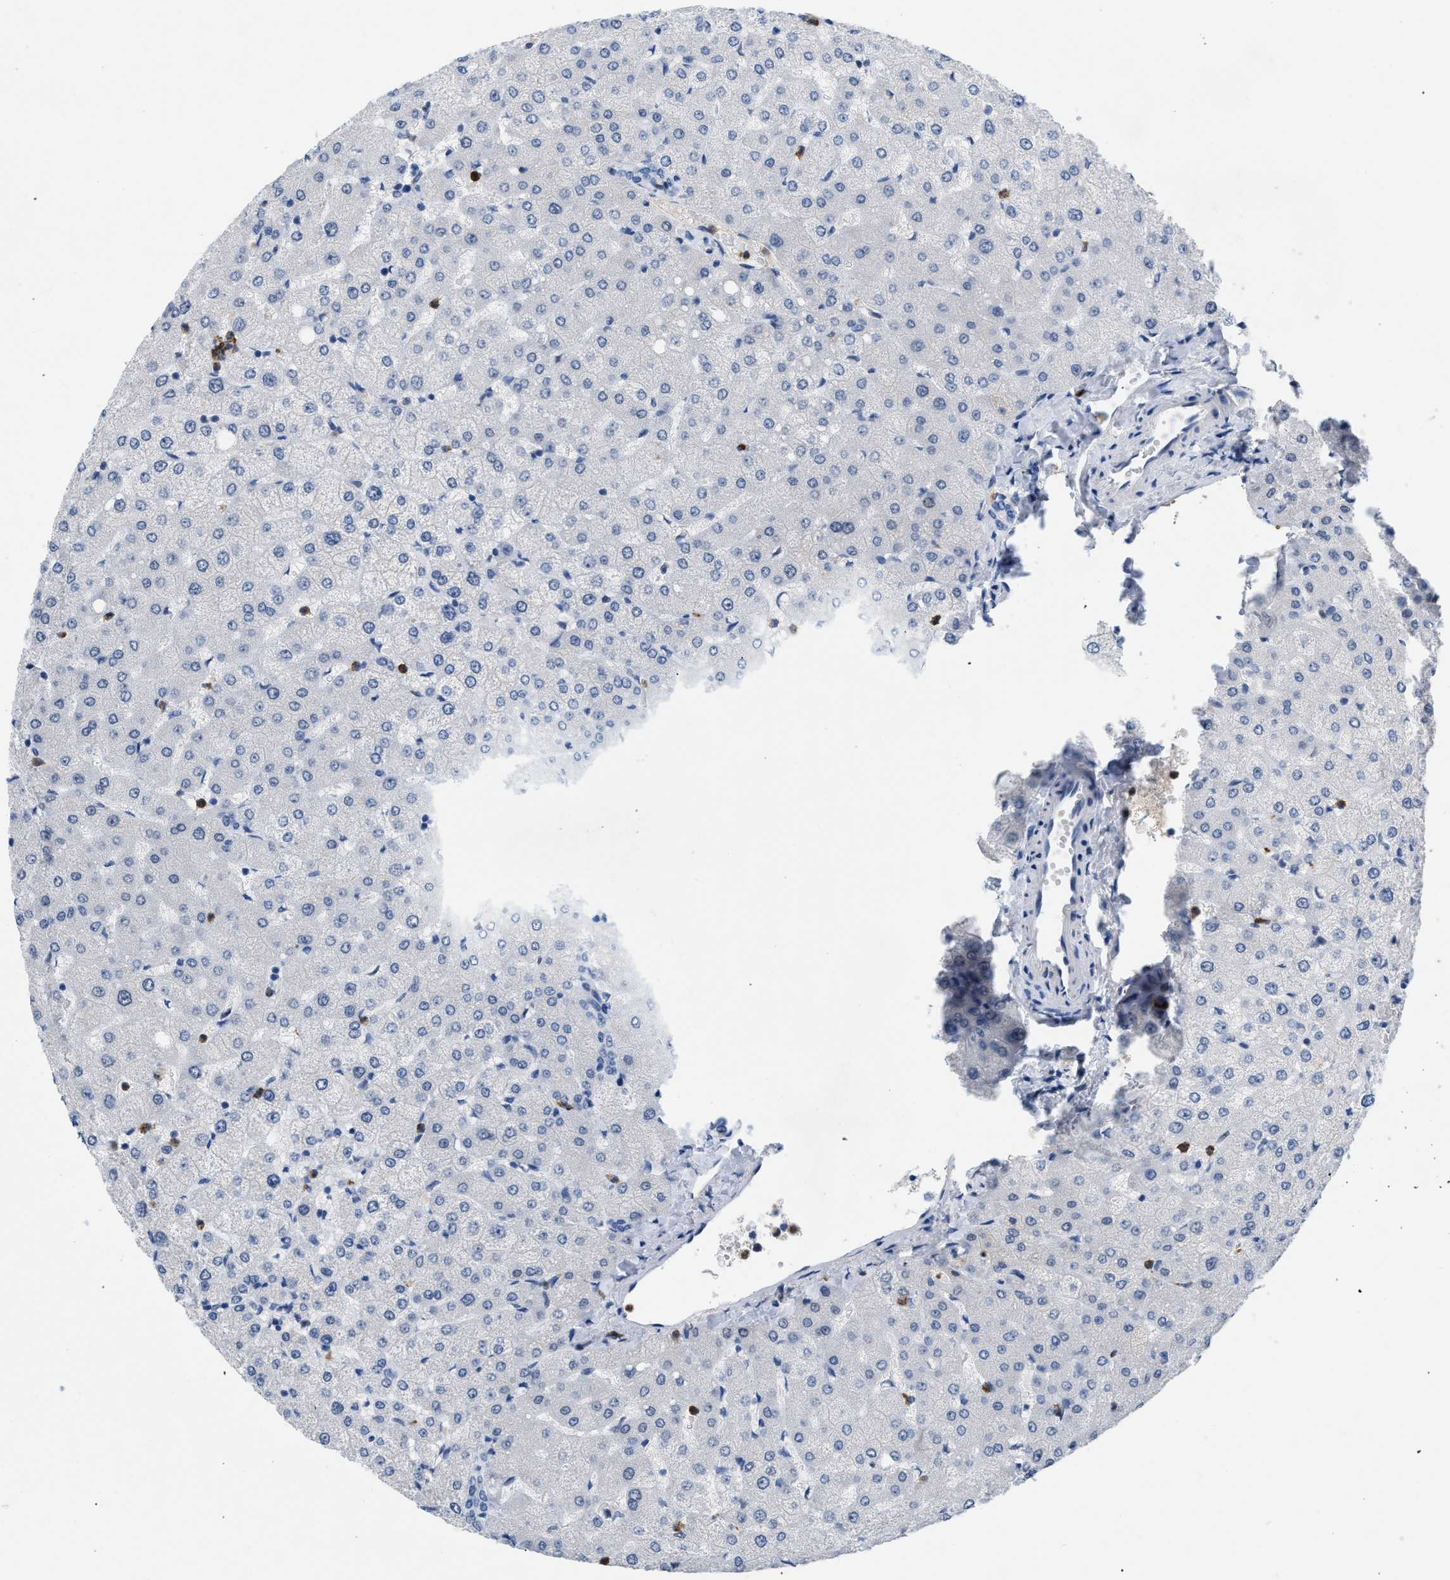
{"staining": {"intensity": "negative", "quantity": "none", "location": "none"}, "tissue": "liver", "cell_type": "Cholangiocytes", "image_type": "normal", "snomed": [{"axis": "morphology", "description": "Normal tissue, NOS"}, {"axis": "topography", "description": "Liver"}], "caption": "Photomicrograph shows no protein positivity in cholangiocytes of benign liver. (Immunohistochemistry, brightfield microscopy, high magnification).", "gene": "BOLL", "patient": {"sex": "female", "age": 54}}